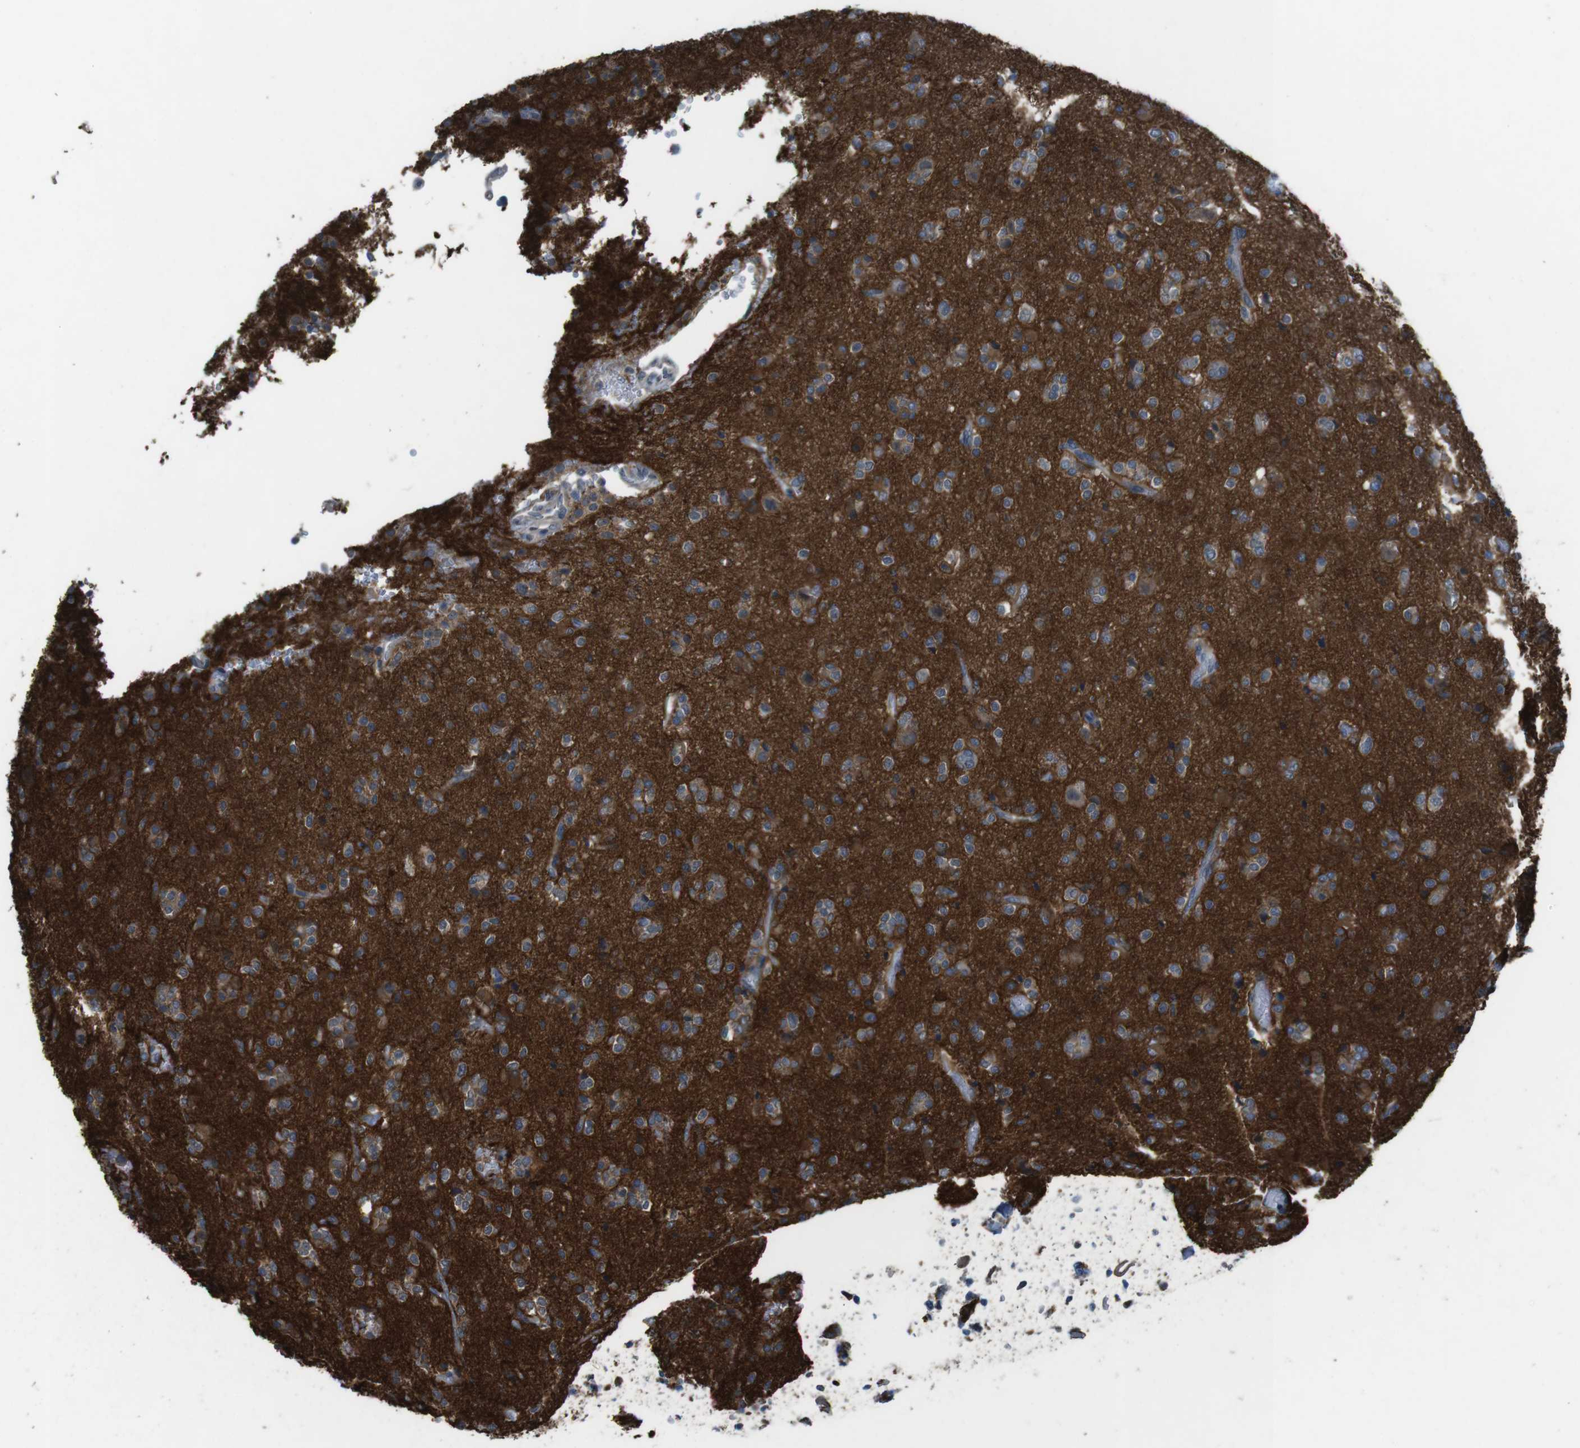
{"staining": {"intensity": "moderate", "quantity": "25%-75%", "location": "cytoplasmic/membranous"}, "tissue": "glioma", "cell_type": "Tumor cells", "image_type": "cancer", "snomed": [{"axis": "morphology", "description": "Glioma, malignant, High grade"}, {"axis": "topography", "description": "Brain"}], "caption": "Glioma was stained to show a protein in brown. There is medium levels of moderate cytoplasmic/membranous staining in about 25%-75% of tumor cells. The staining was performed using DAB, with brown indicating positive protein expression. Nuclei are stained blue with hematoxylin.", "gene": "ANK2", "patient": {"sex": "male", "age": 47}}